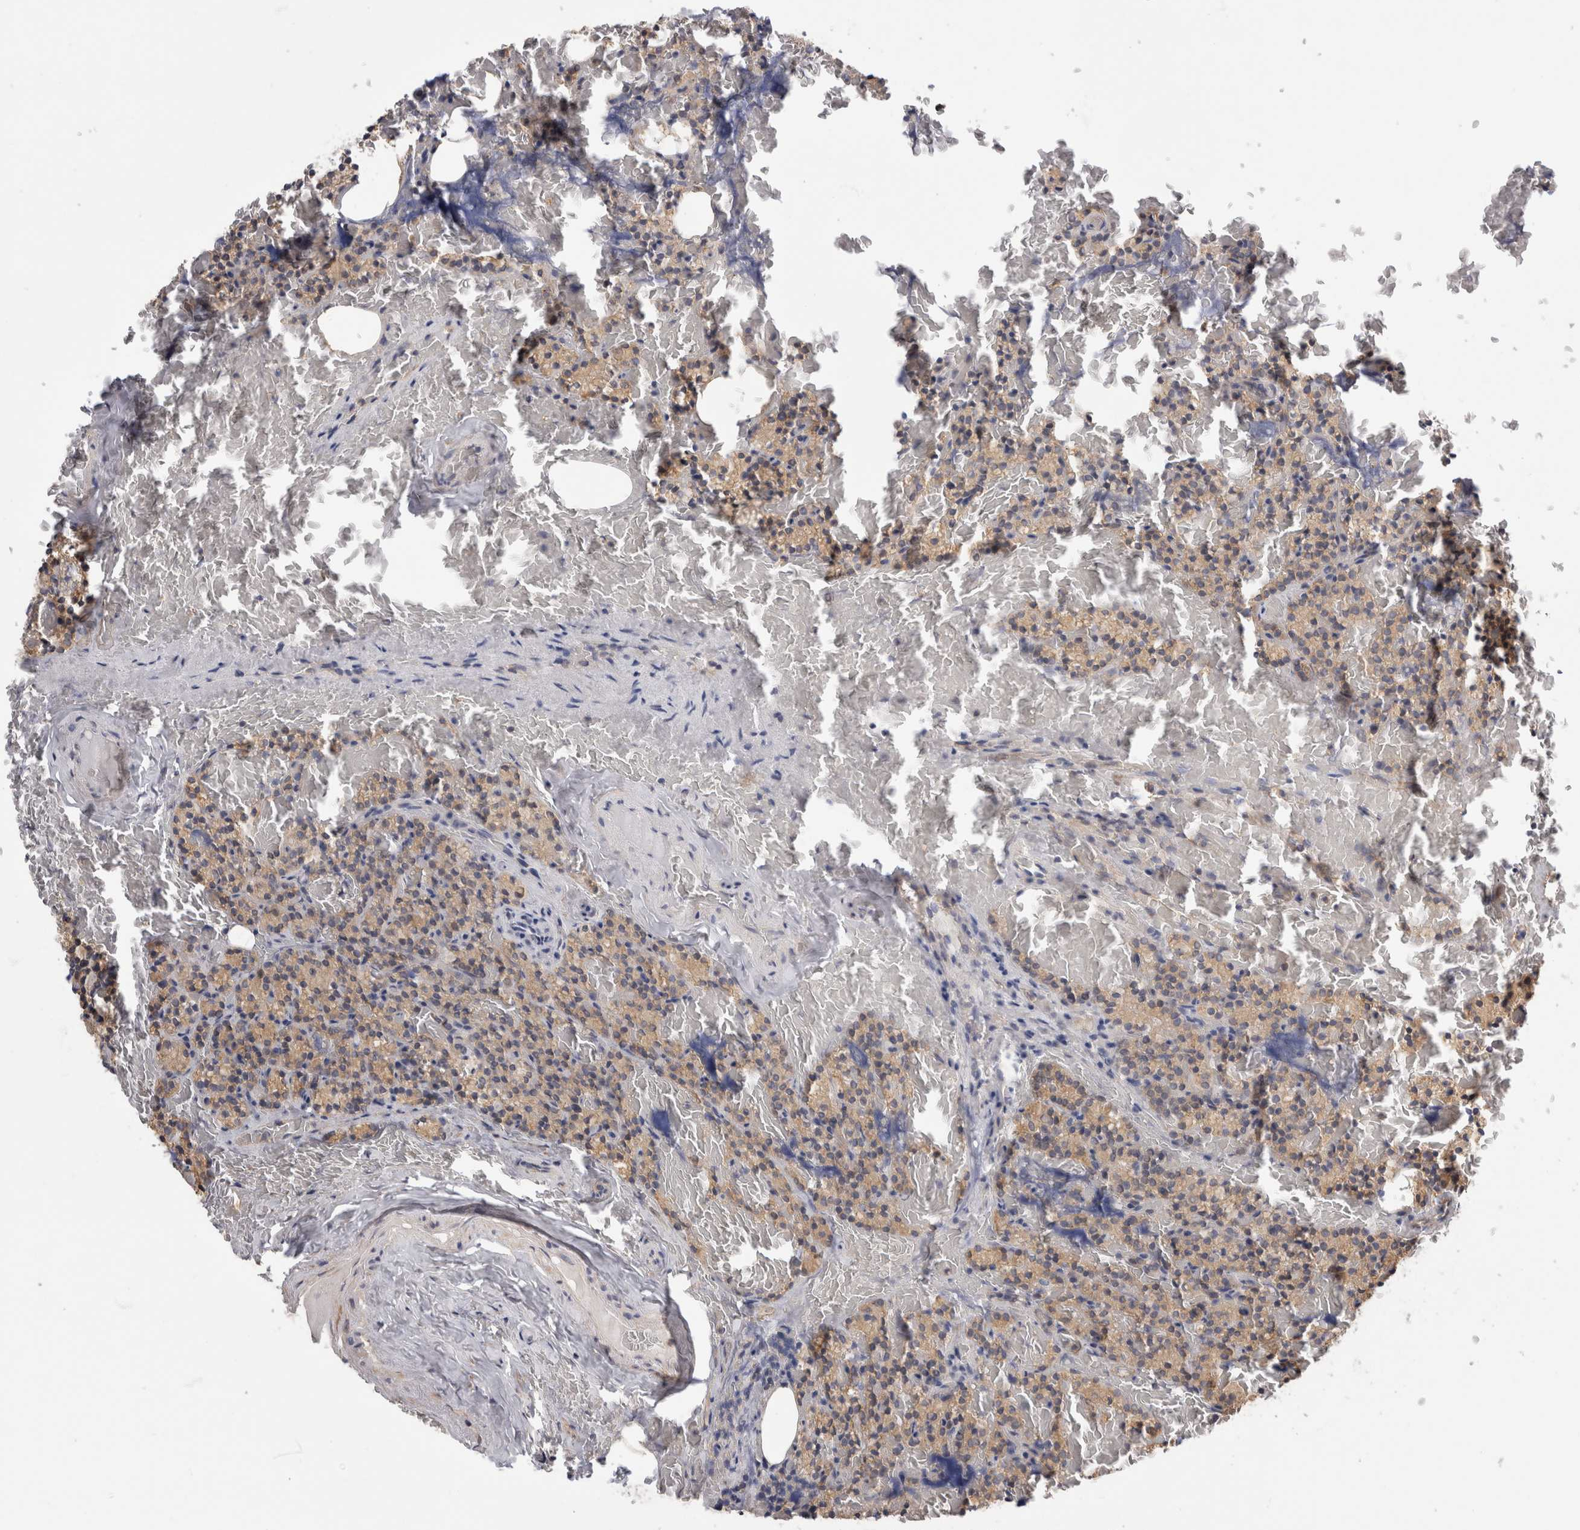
{"staining": {"intensity": "weak", "quantity": "25%-75%", "location": "cytoplasmic/membranous"}, "tissue": "parathyroid gland", "cell_type": "Glandular cells", "image_type": "normal", "snomed": [{"axis": "morphology", "description": "Normal tissue, NOS"}, {"axis": "topography", "description": "Parathyroid gland"}], "caption": "Immunohistochemistry (DAB (3,3'-diaminobenzidine)) staining of normal parathyroid gland demonstrates weak cytoplasmic/membranous protein positivity in about 25%-75% of glandular cells. Nuclei are stained in blue.", "gene": "PGM1", "patient": {"sex": "female", "age": 78}}